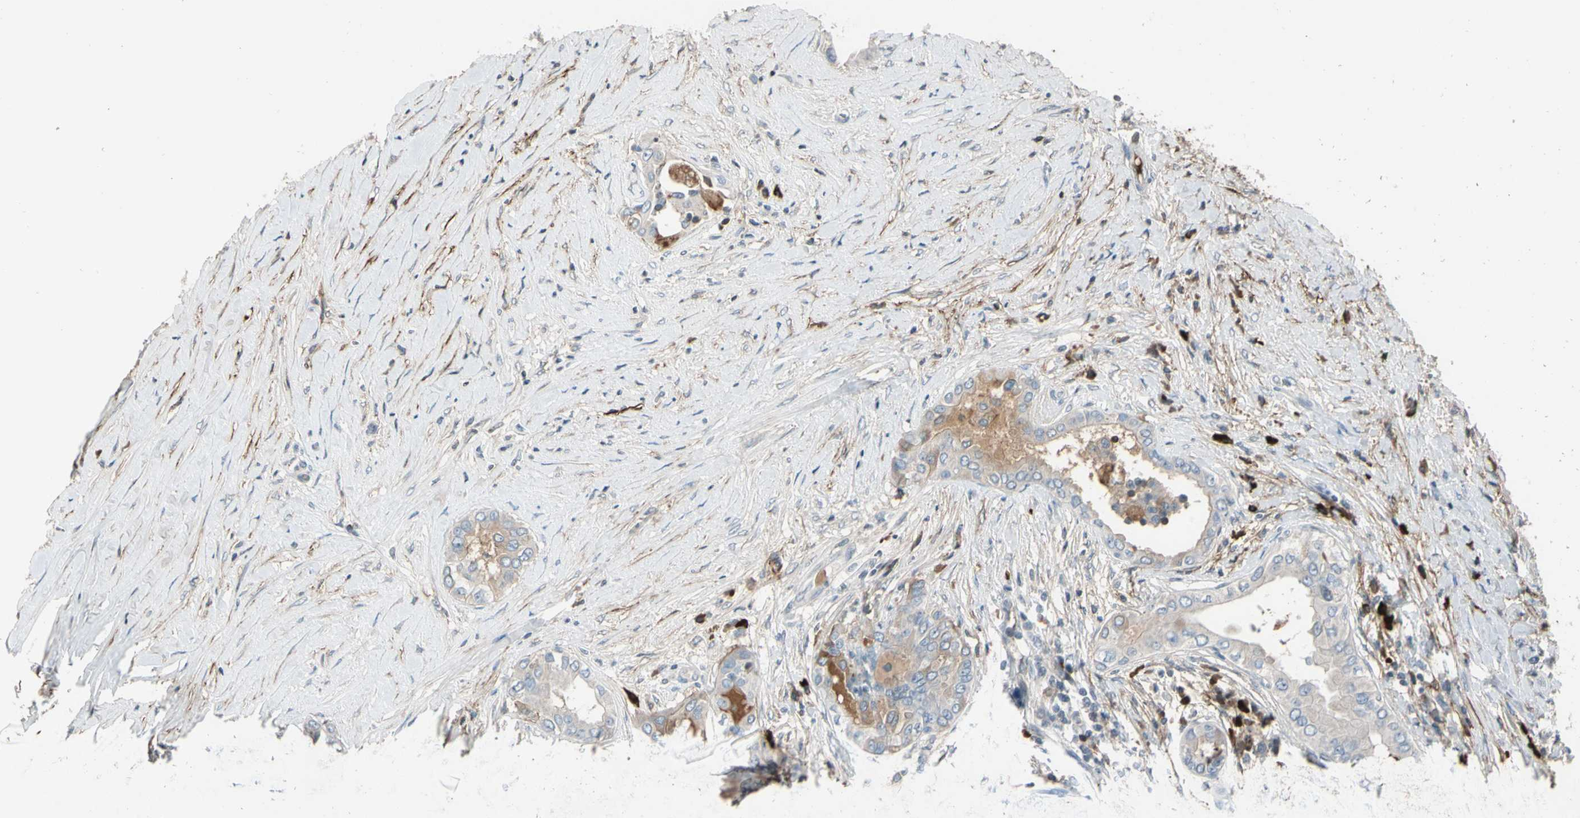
{"staining": {"intensity": "negative", "quantity": "none", "location": "none"}, "tissue": "thyroid cancer", "cell_type": "Tumor cells", "image_type": "cancer", "snomed": [{"axis": "morphology", "description": "Papillary adenocarcinoma, NOS"}, {"axis": "topography", "description": "Thyroid gland"}], "caption": "Tumor cells are negative for brown protein staining in thyroid papillary adenocarcinoma. The staining was performed using DAB (3,3'-diaminobenzidine) to visualize the protein expression in brown, while the nuclei were stained in blue with hematoxylin (Magnification: 20x).", "gene": "PDPN", "patient": {"sex": "male", "age": 33}}